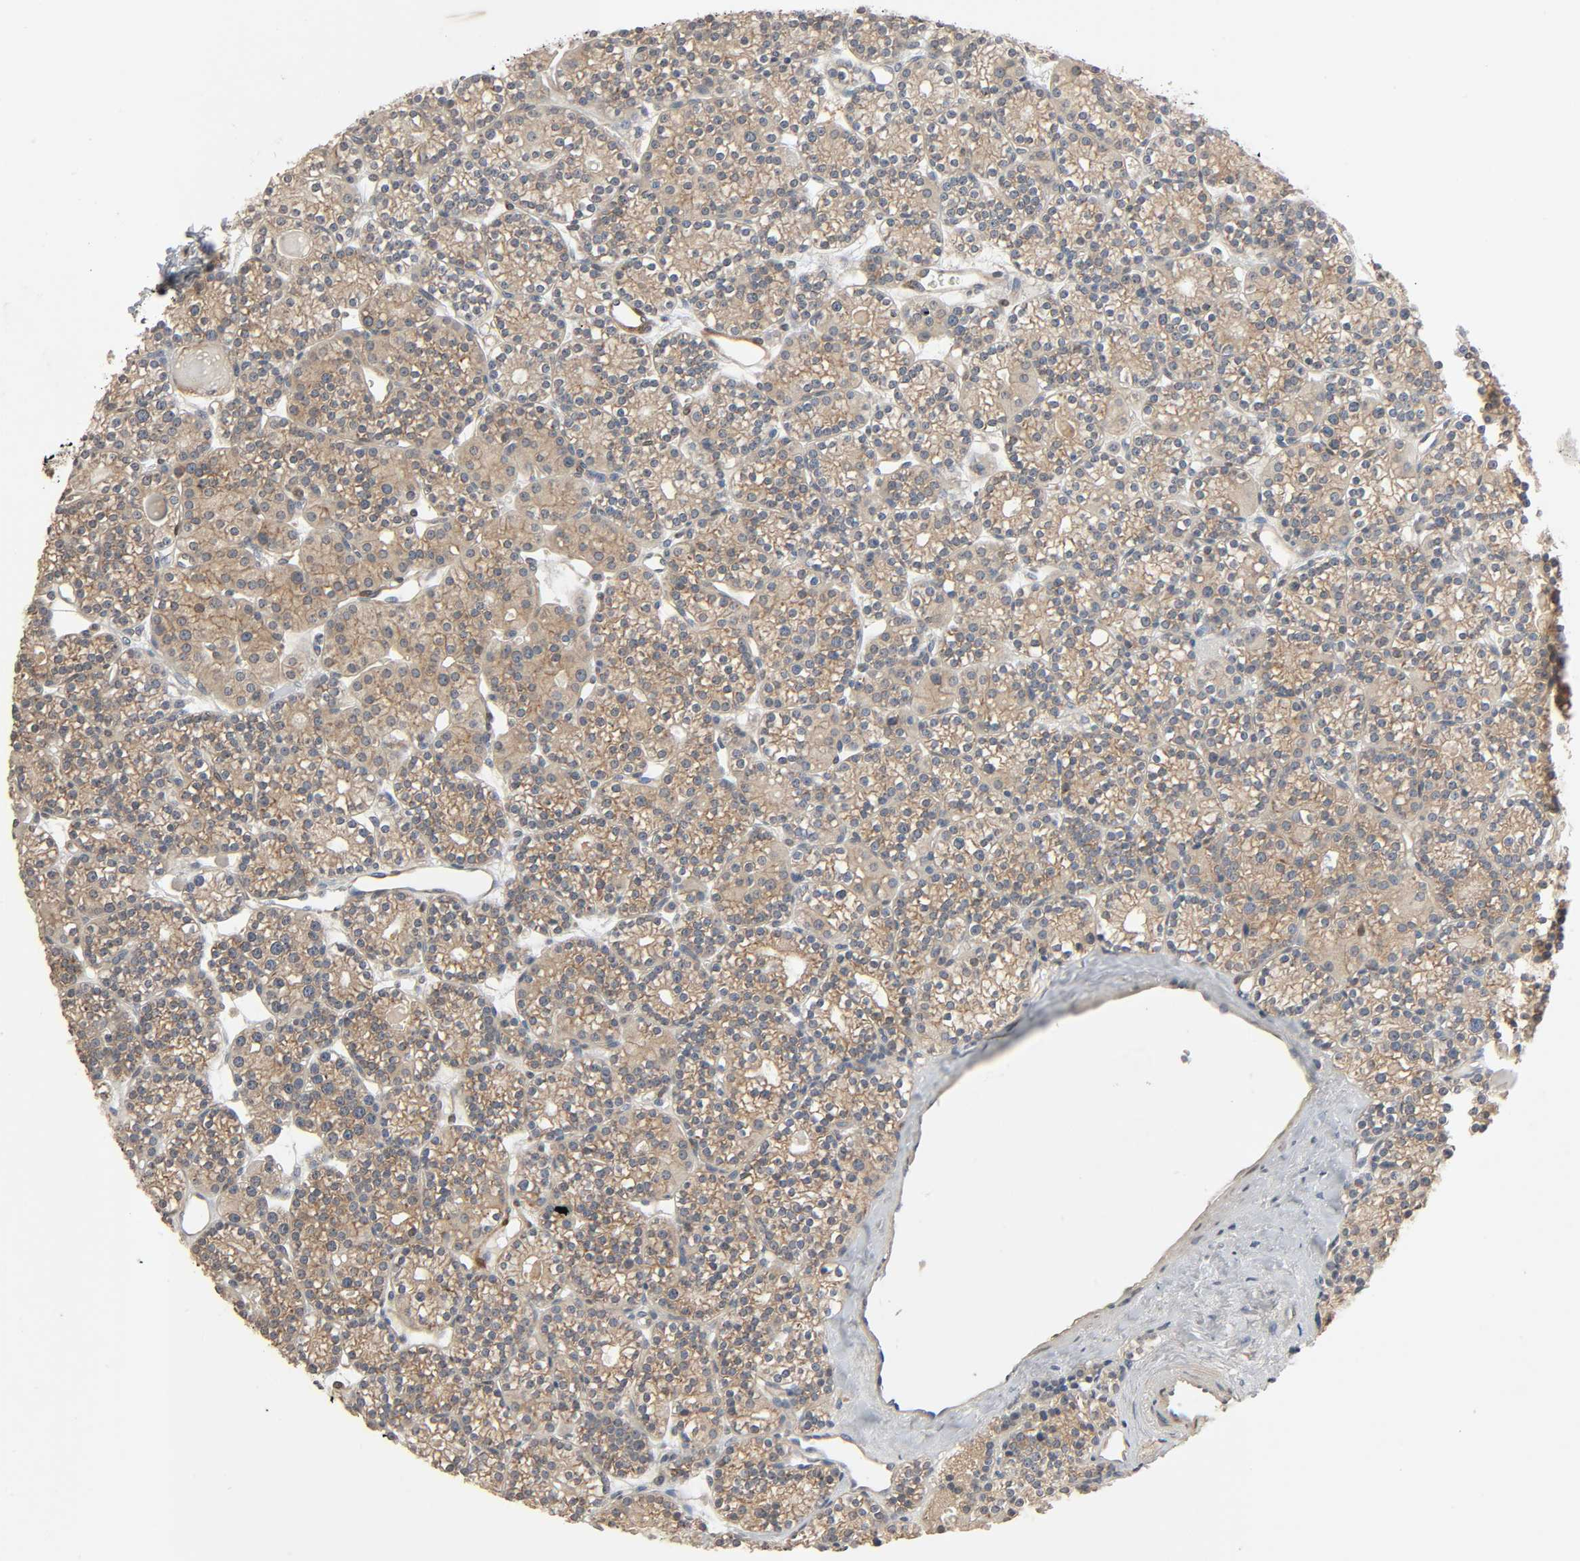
{"staining": {"intensity": "weak", "quantity": ">75%", "location": "cytoplasmic/membranous"}, "tissue": "parathyroid gland", "cell_type": "Glandular cells", "image_type": "normal", "snomed": [{"axis": "morphology", "description": "Normal tissue, NOS"}, {"axis": "topography", "description": "Parathyroid gland"}], "caption": "Protein expression analysis of benign parathyroid gland exhibits weak cytoplasmic/membranous staining in approximately >75% of glandular cells. The staining was performed using DAB (3,3'-diaminobenzidine), with brown indicating positive protein expression. Nuclei are stained blue with hematoxylin.", "gene": "PTK2", "patient": {"sex": "female", "age": 64}}